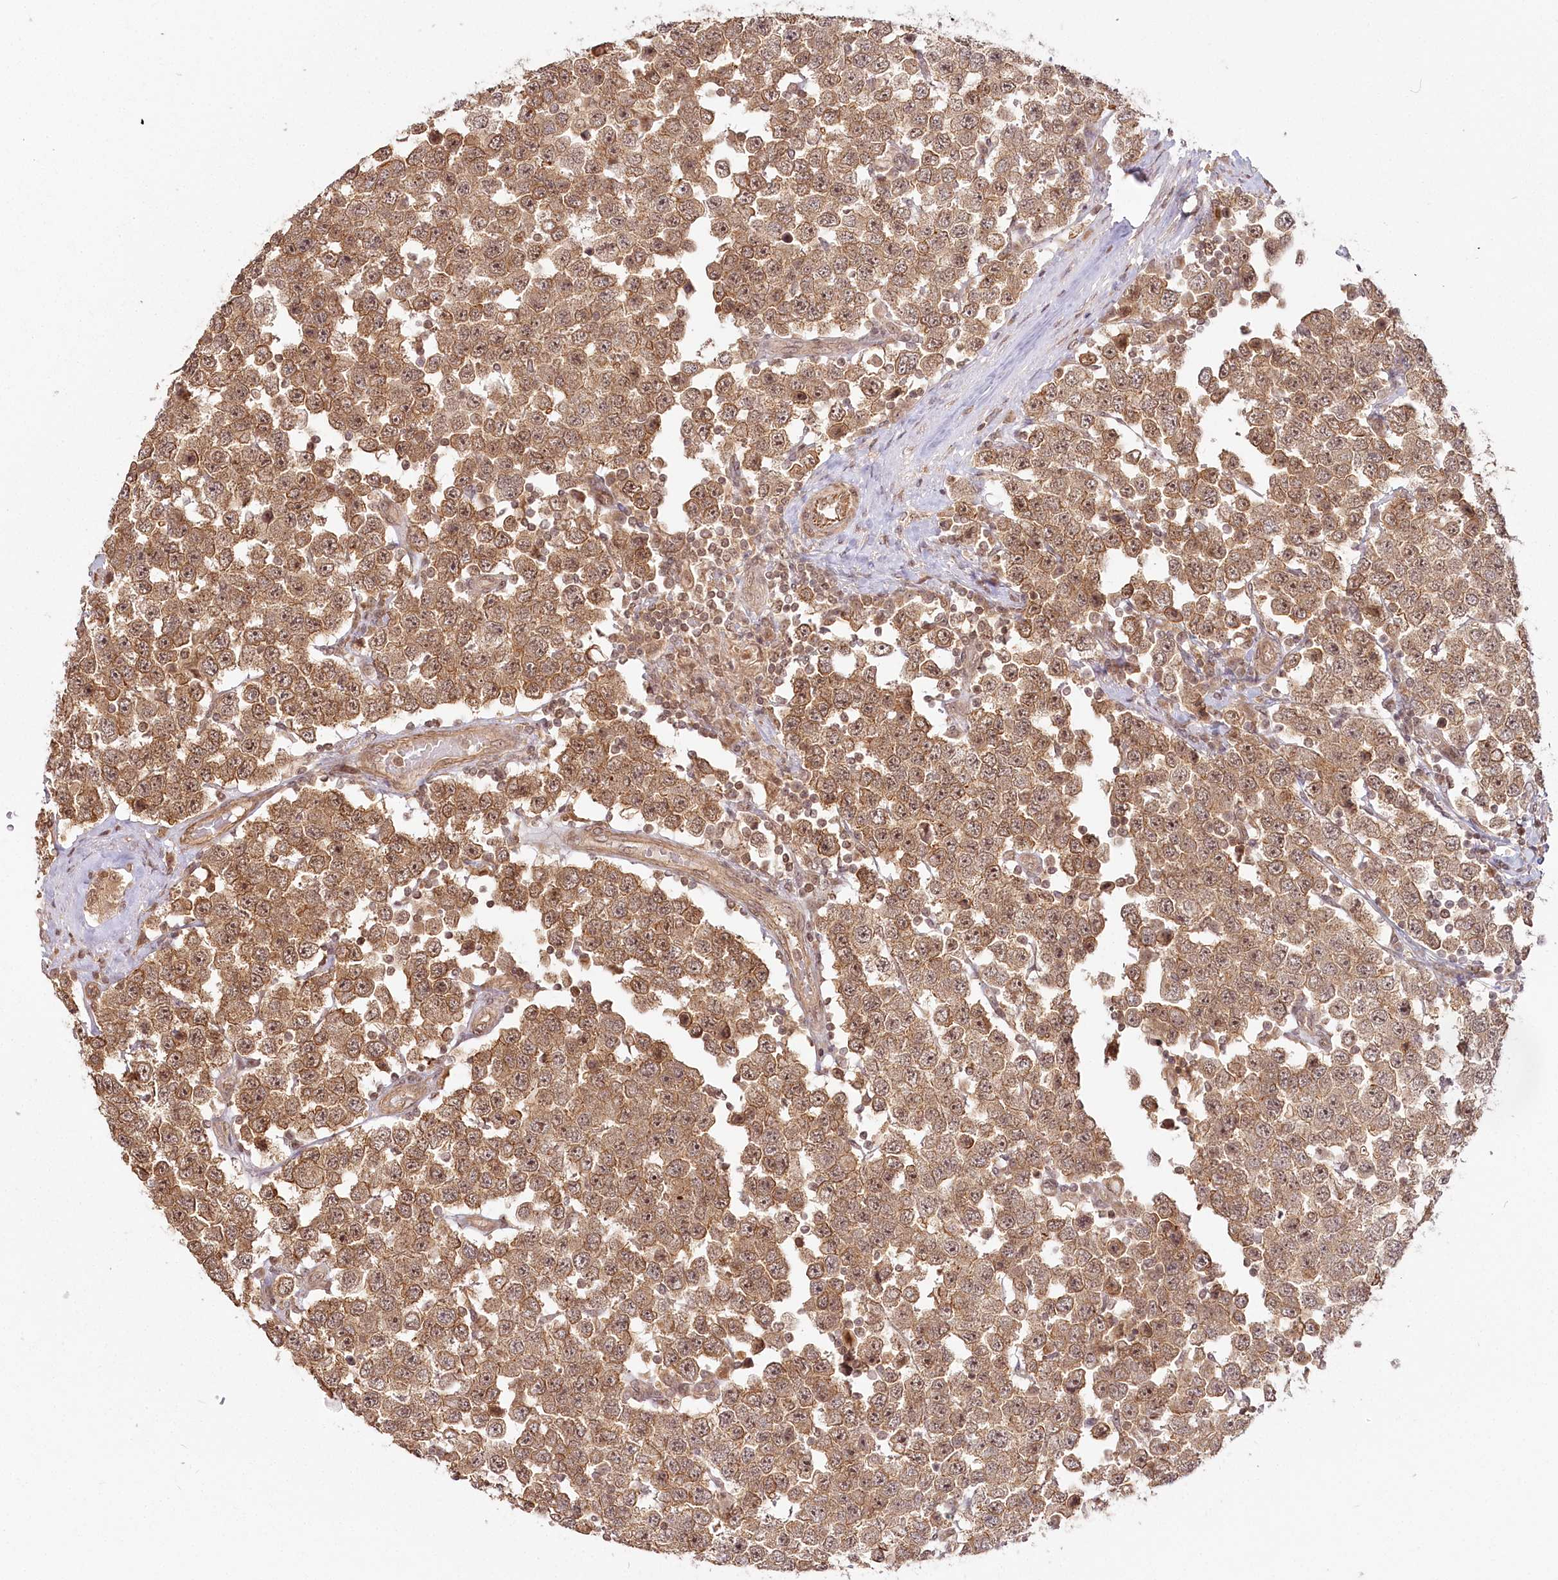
{"staining": {"intensity": "moderate", "quantity": ">75%", "location": "cytoplasmic/membranous,nuclear"}, "tissue": "testis cancer", "cell_type": "Tumor cells", "image_type": "cancer", "snomed": [{"axis": "morphology", "description": "Seminoma, NOS"}, {"axis": "topography", "description": "Testis"}], "caption": "An immunohistochemistry (IHC) photomicrograph of neoplastic tissue is shown. Protein staining in brown labels moderate cytoplasmic/membranous and nuclear positivity in testis seminoma within tumor cells.", "gene": "R3HDM2", "patient": {"sex": "male", "age": 28}}